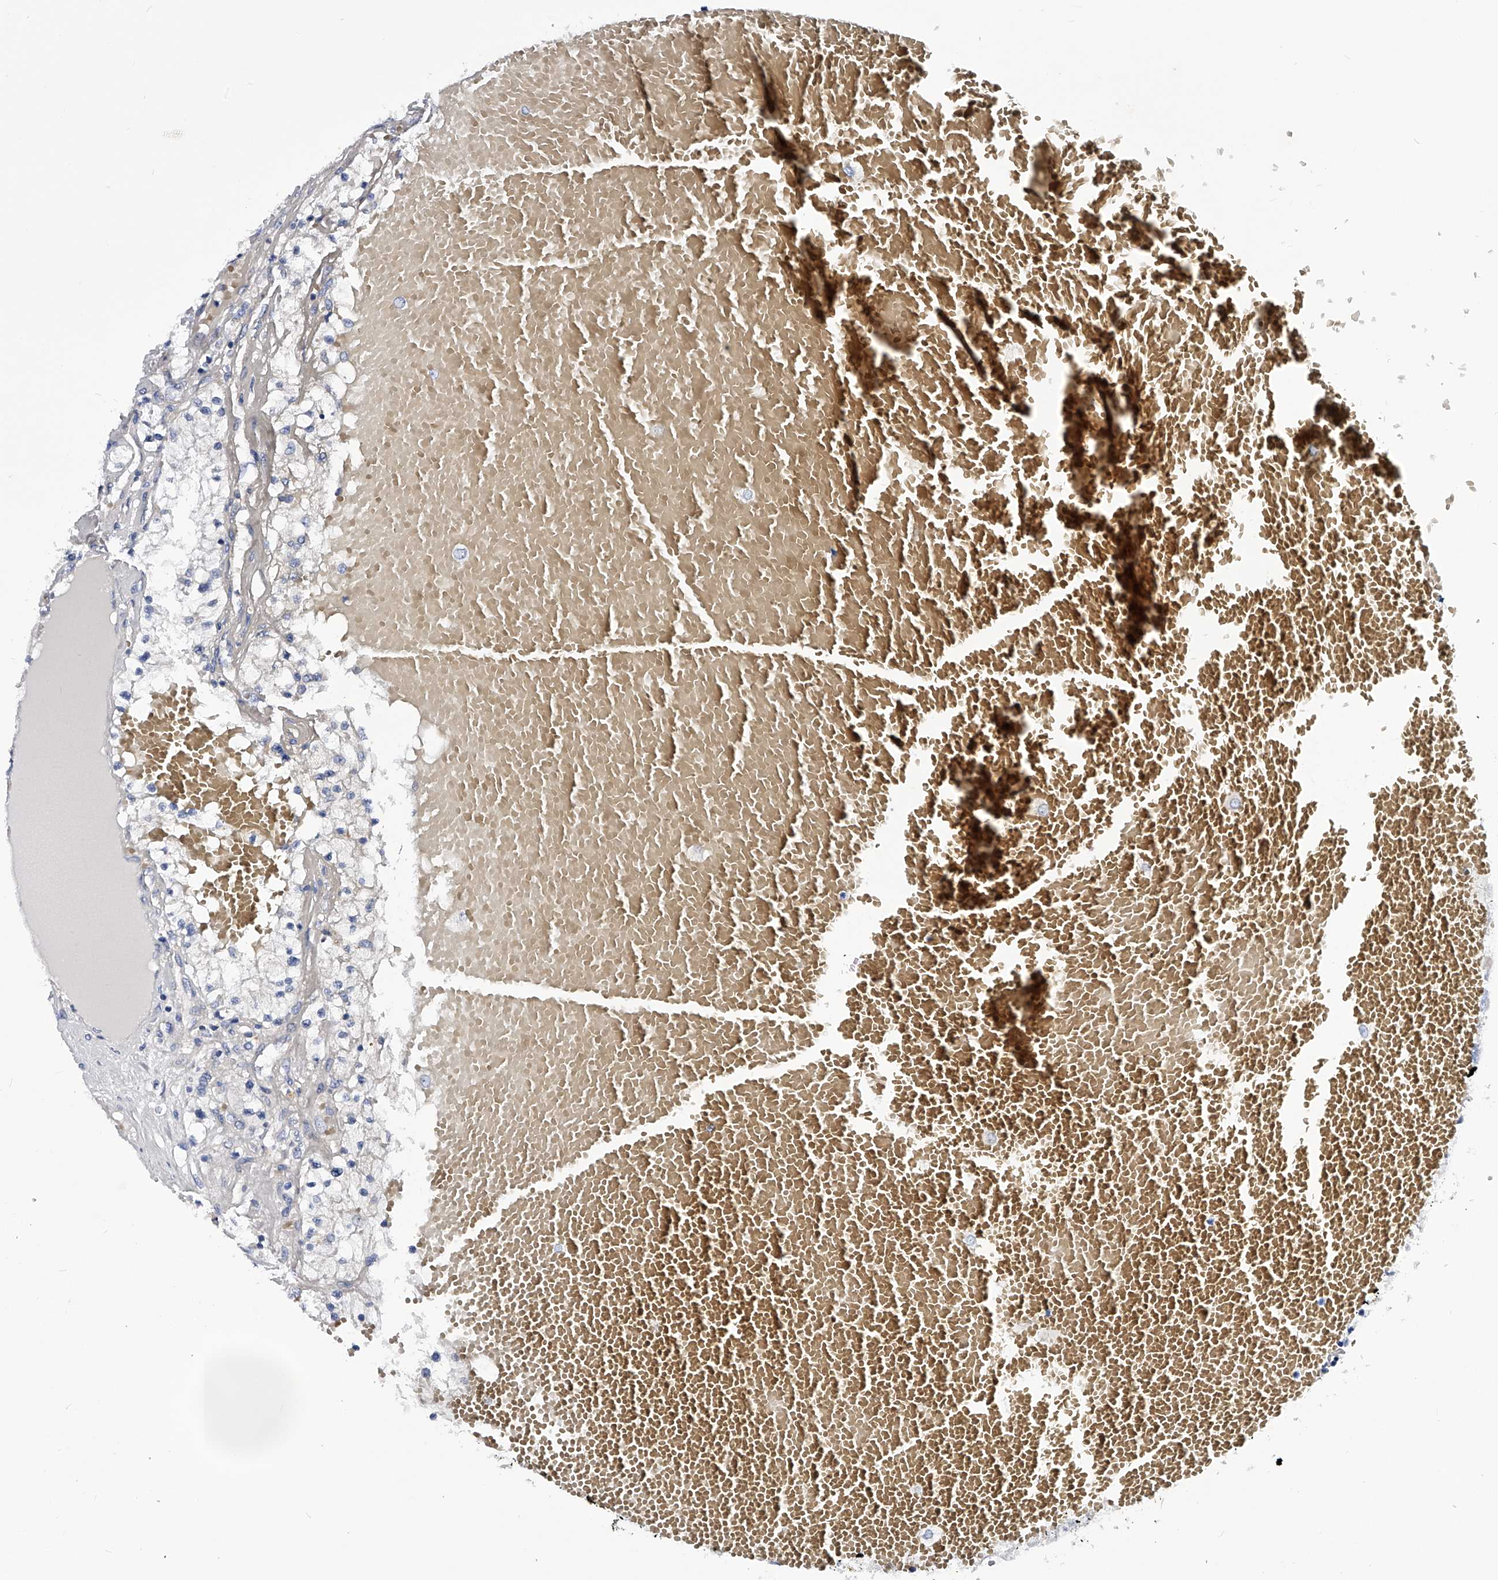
{"staining": {"intensity": "negative", "quantity": "none", "location": "none"}, "tissue": "renal cancer", "cell_type": "Tumor cells", "image_type": "cancer", "snomed": [{"axis": "morphology", "description": "Normal tissue, NOS"}, {"axis": "morphology", "description": "Adenocarcinoma, NOS"}, {"axis": "topography", "description": "Kidney"}], "caption": "IHC micrograph of renal cancer stained for a protein (brown), which displays no staining in tumor cells.", "gene": "PPP5C", "patient": {"sex": "male", "age": 68}}